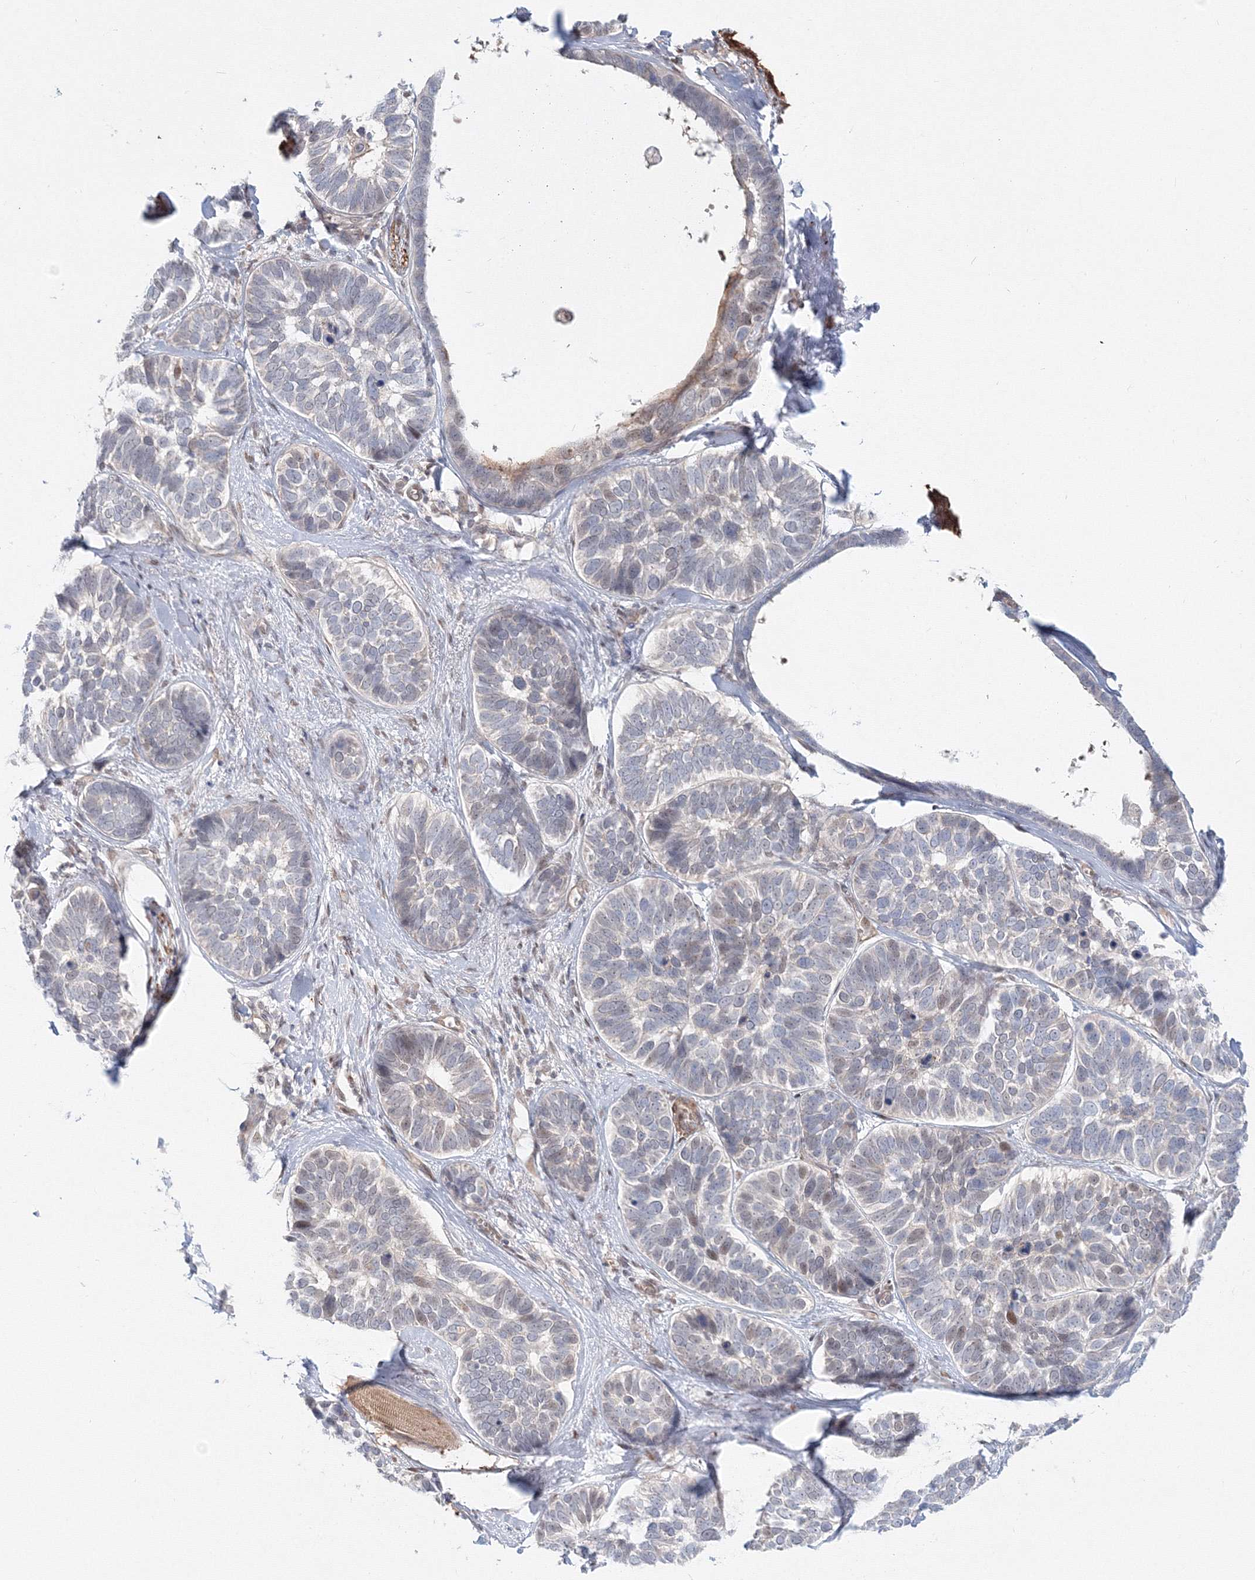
{"staining": {"intensity": "weak", "quantity": "<25%", "location": "nuclear"}, "tissue": "skin cancer", "cell_type": "Tumor cells", "image_type": "cancer", "snomed": [{"axis": "morphology", "description": "Basal cell carcinoma"}, {"axis": "topography", "description": "Skin"}], "caption": "A micrograph of human skin basal cell carcinoma is negative for staining in tumor cells.", "gene": "ARHGAP21", "patient": {"sex": "male", "age": 62}}